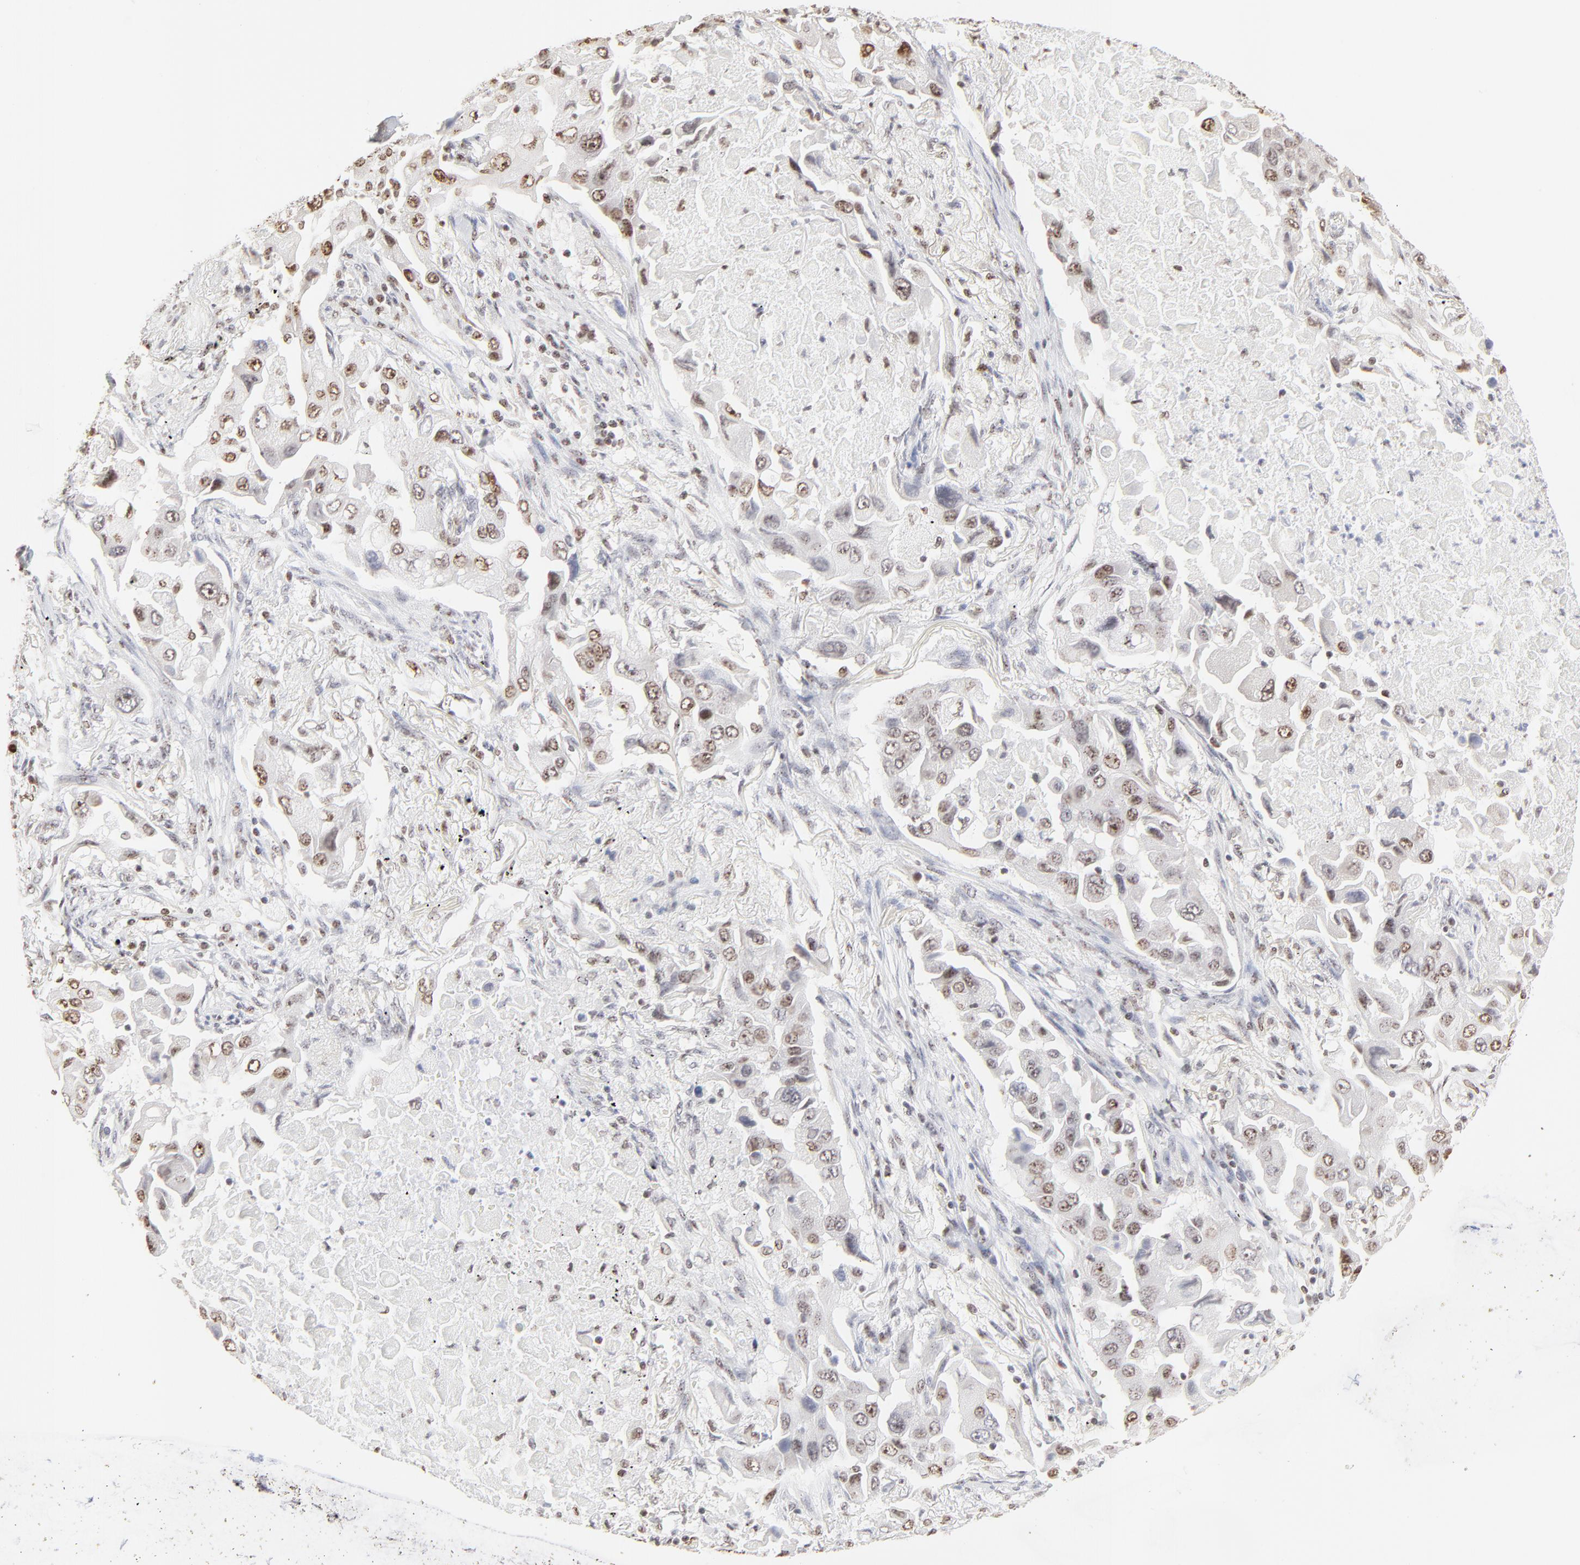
{"staining": {"intensity": "moderate", "quantity": ">75%", "location": "nuclear"}, "tissue": "lung cancer", "cell_type": "Tumor cells", "image_type": "cancer", "snomed": [{"axis": "morphology", "description": "Adenocarcinoma, NOS"}, {"axis": "topography", "description": "Lung"}], "caption": "This image displays lung adenocarcinoma stained with immunohistochemistry to label a protein in brown. The nuclear of tumor cells show moderate positivity for the protein. Nuclei are counter-stained blue.", "gene": "NFIL3", "patient": {"sex": "female", "age": 65}}